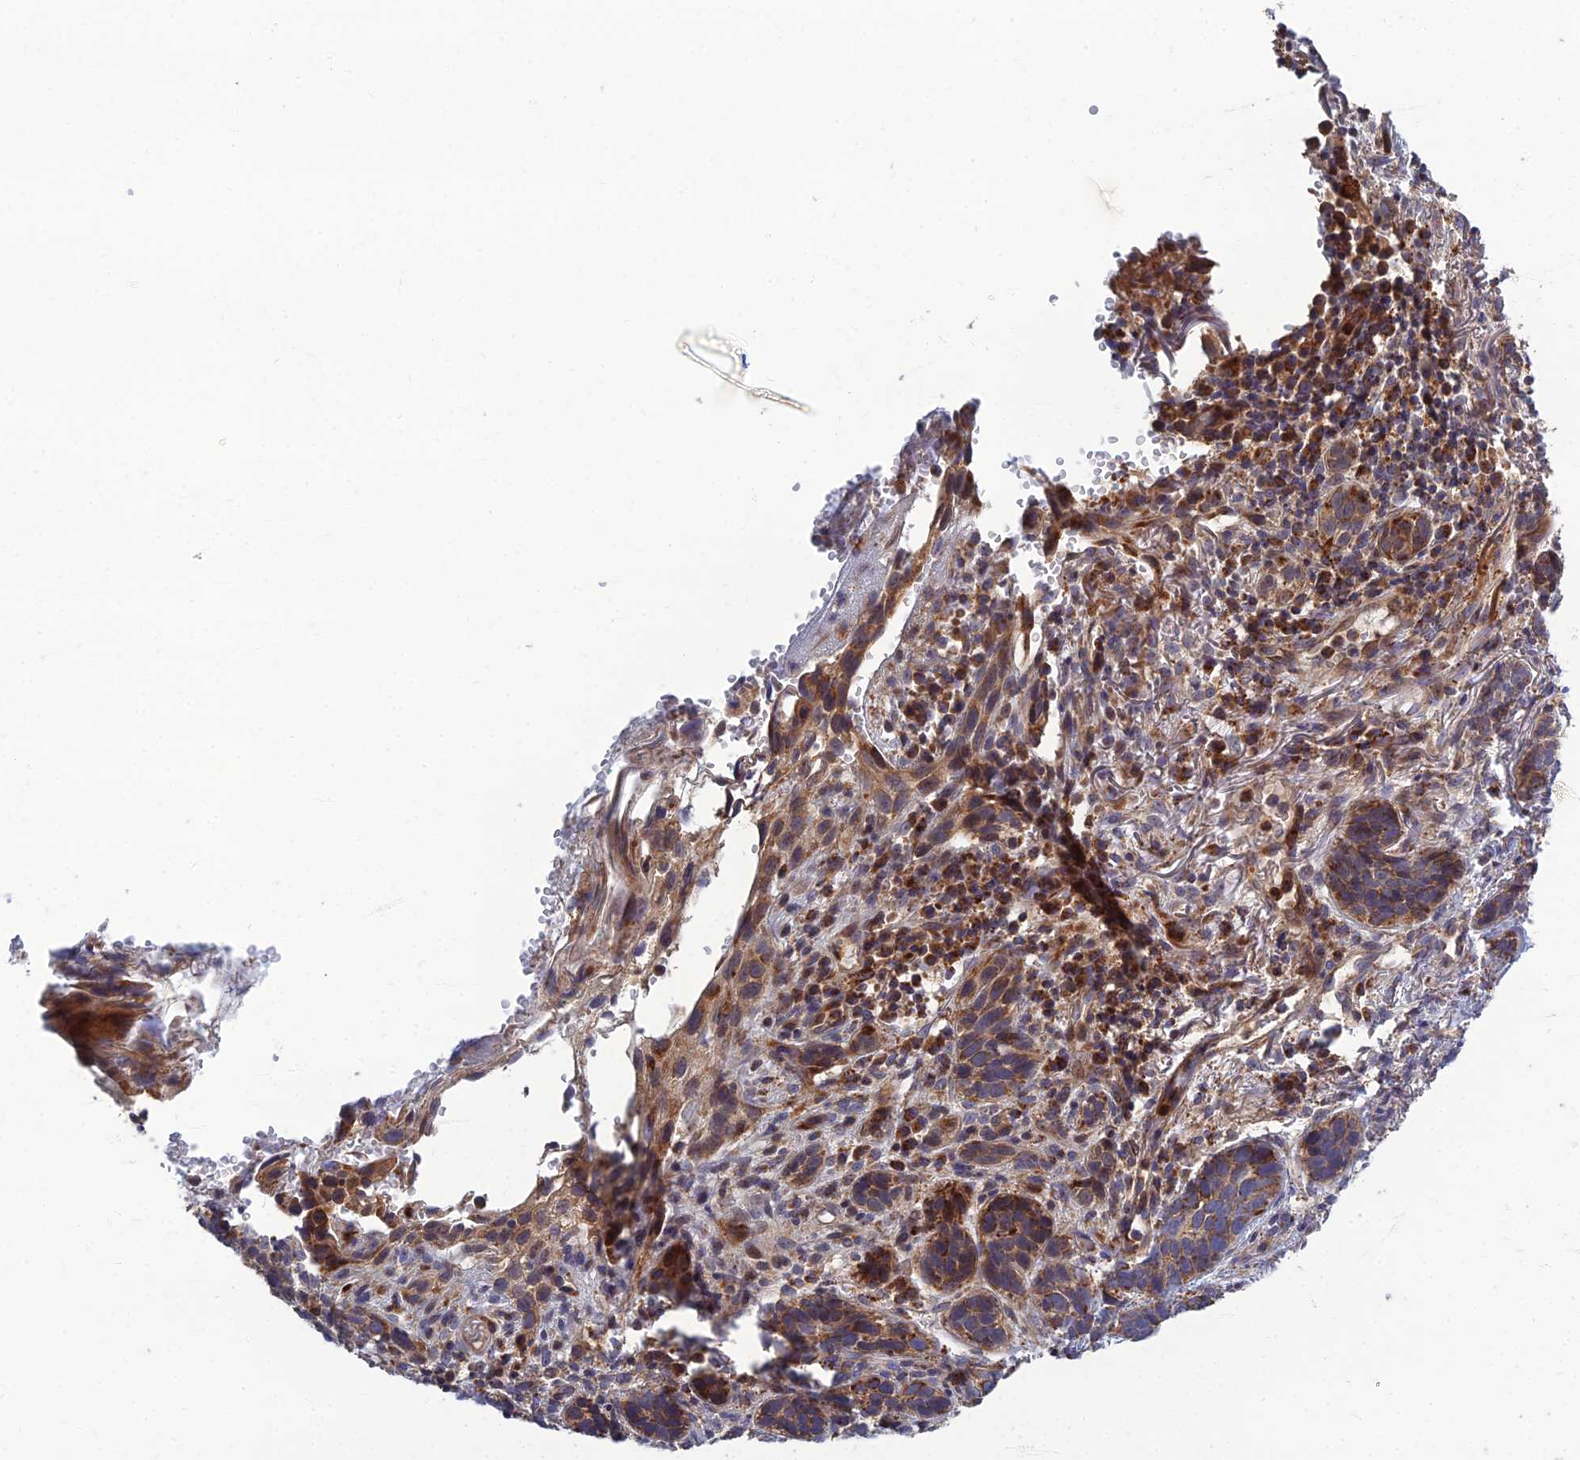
{"staining": {"intensity": "moderate", "quantity": ">75%", "location": "cytoplasmic/membranous"}, "tissue": "skin cancer", "cell_type": "Tumor cells", "image_type": "cancer", "snomed": [{"axis": "morphology", "description": "Basal cell carcinoma"}, {"axis": "topography", "description": "Skin"}], "caption": "An image showing moderate cytoplasmic/membranous staining in approximately >75% of tumor cells in skin basal cell carcinoma, as visualized by brown immunohistochemical staining.", "gene": "RIC8B", "patient": {"sex": "male", "age": 71}}